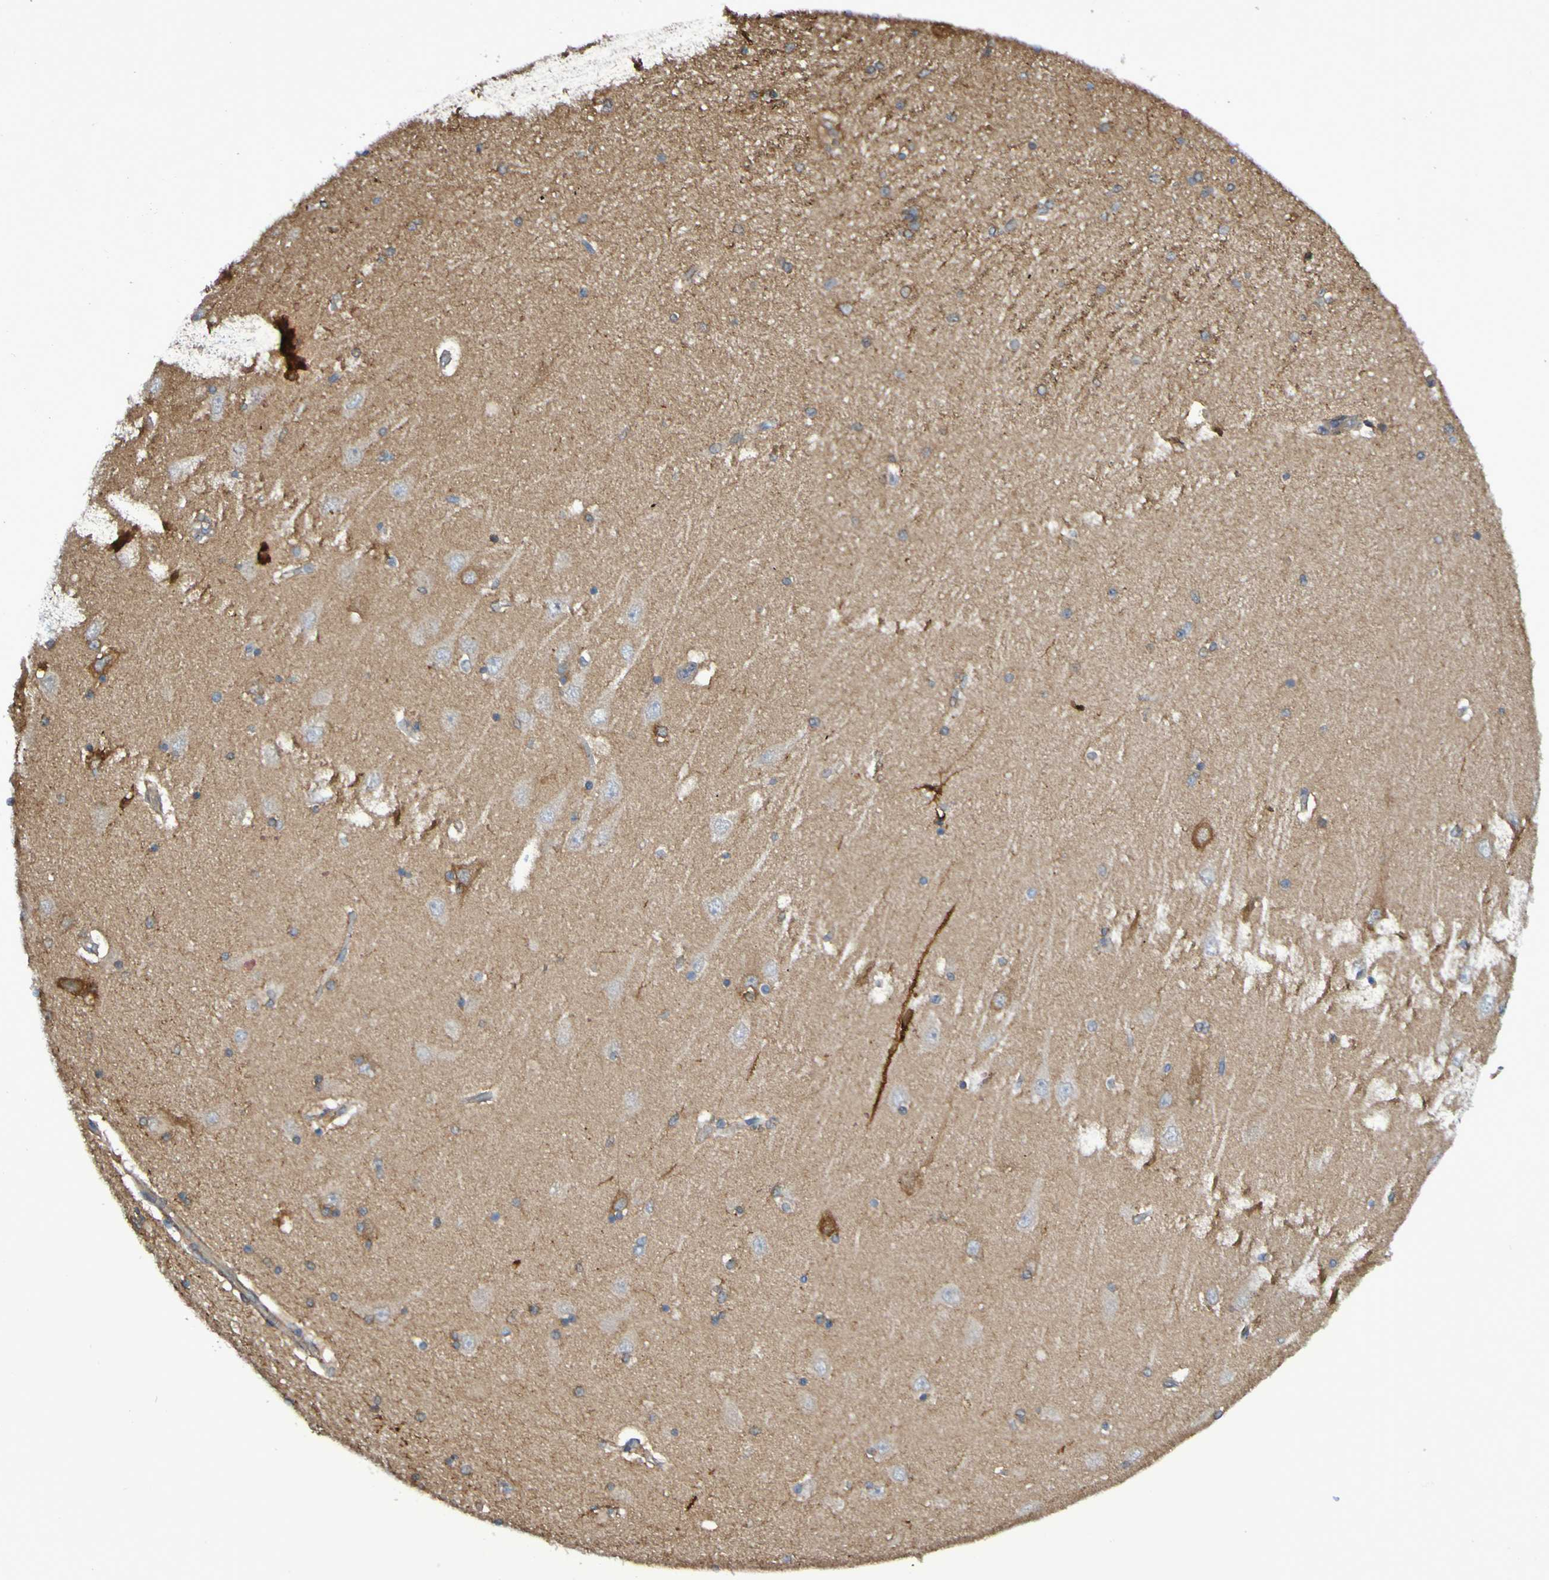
{"staining": {"intensity": "negative", "quantity": "none", "location": "none"}, "tissue": "hippocampus", "cell_type": "Glial cells", "image_type": "normal", "snomed": [{"axis": "morphology", "description": "Normal tissue, NOS"}, {"axis": "topography", "description": "Hippocampus"}], "caption": "A histopathology image of human hippocampus is negative for staining in glial cells. Brightfield microscopy of IHC stained with DAB (brown) and hematoxylin (blue), captured at high magnification.", "gene": "SCRG1", "patient": {"sex": "female", "age": 54}}